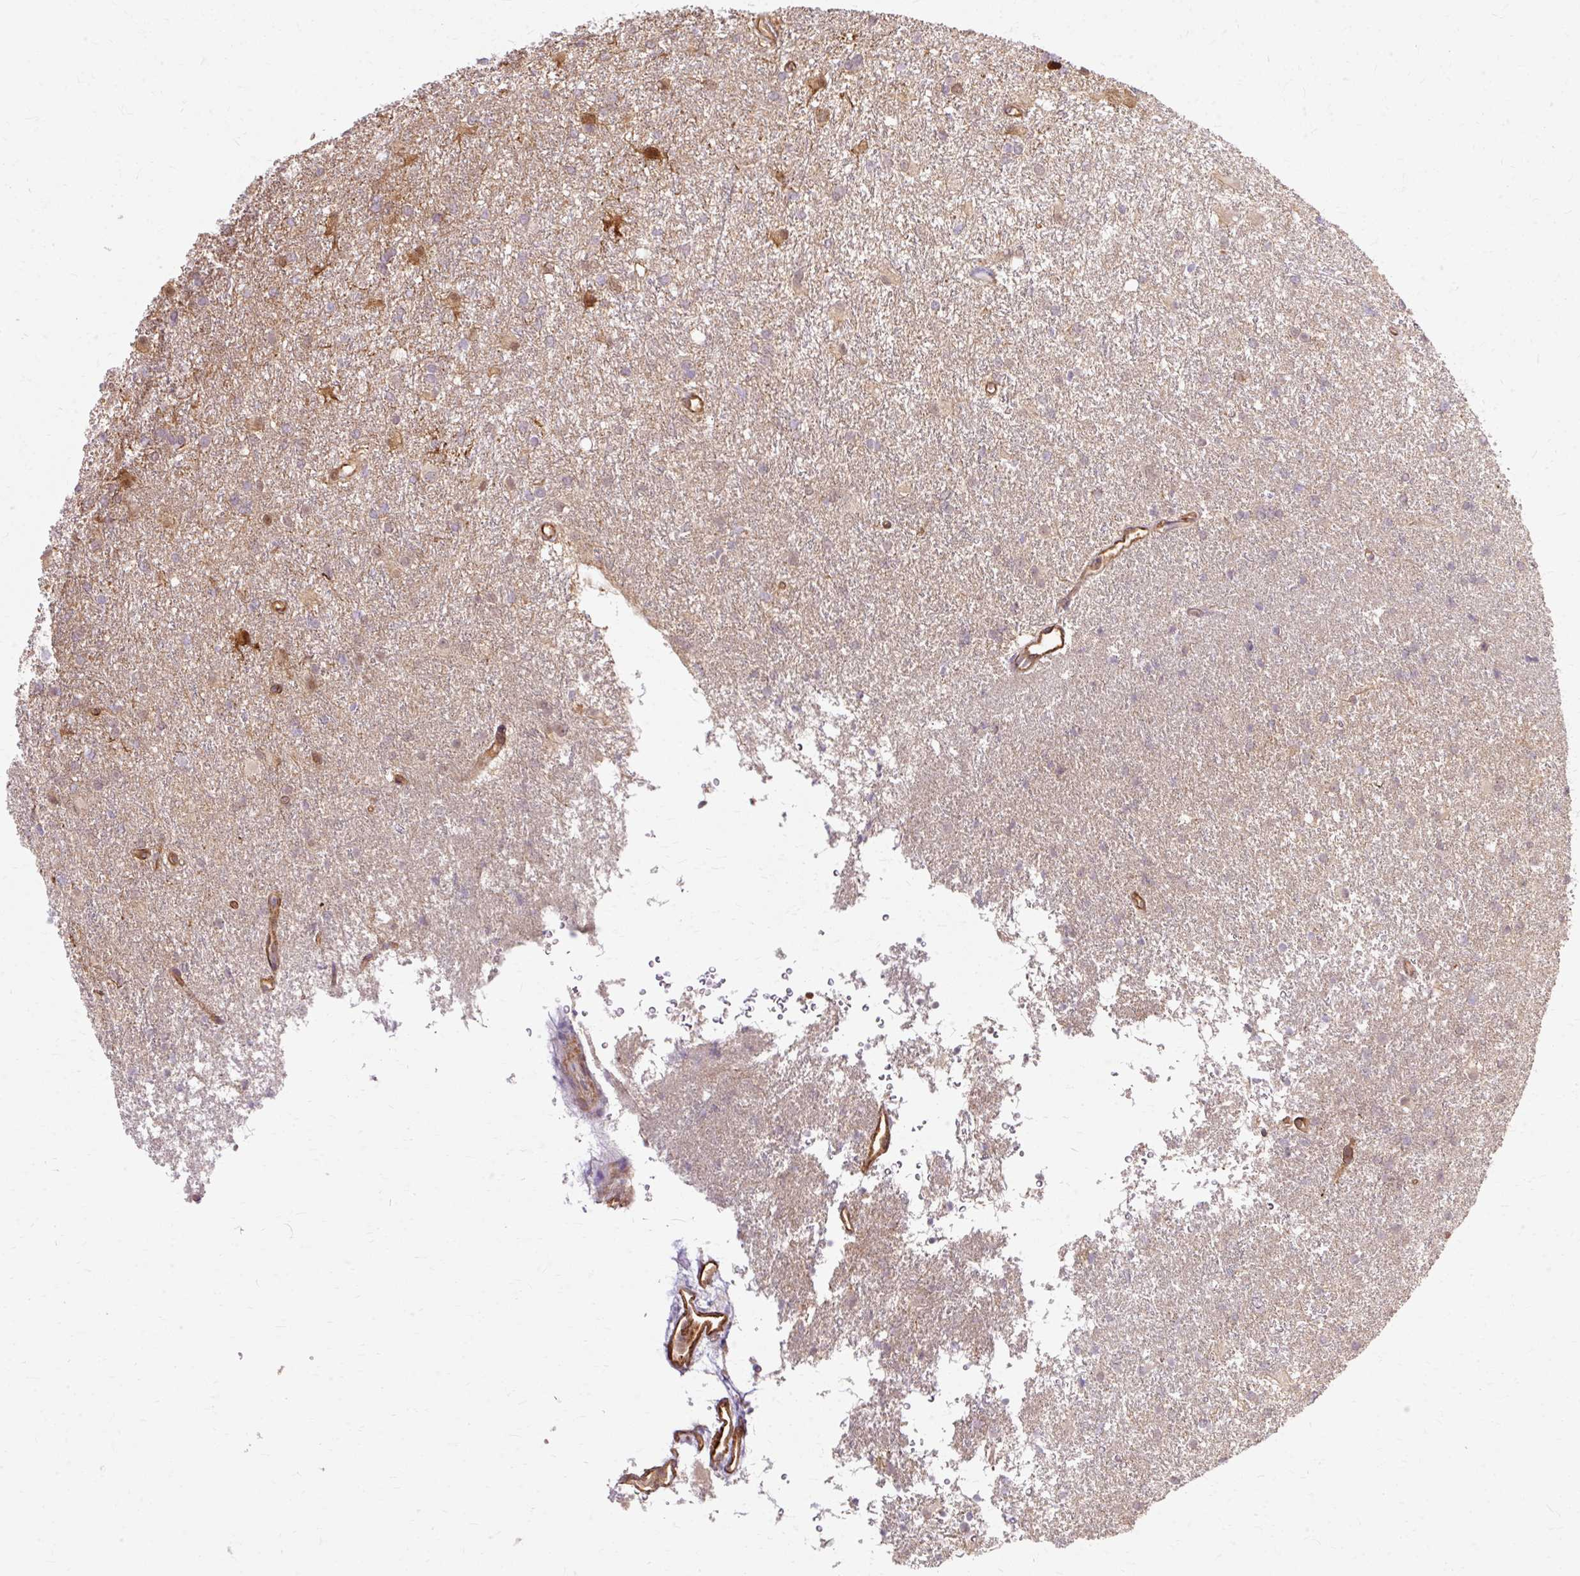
{"staining": {"intensity": "negative", "quantity": "none", "location": "none"}, "tissue": "glioma", "cell_type": "Tumor cells", "image_type": "cancer", "snomed": [{"axis": "morphology", "description": "Glioma, malignant, High grade"}, {"axis": "topography", "description": "Brain"}], "caption": "Human malignant glioma (high-grade) stained for a protein using immunohistochemistry (IHC) exhibits no positivity in tumor cells.", "gene": "CNN3", "patient": {"sex": "female", "age": 50}}